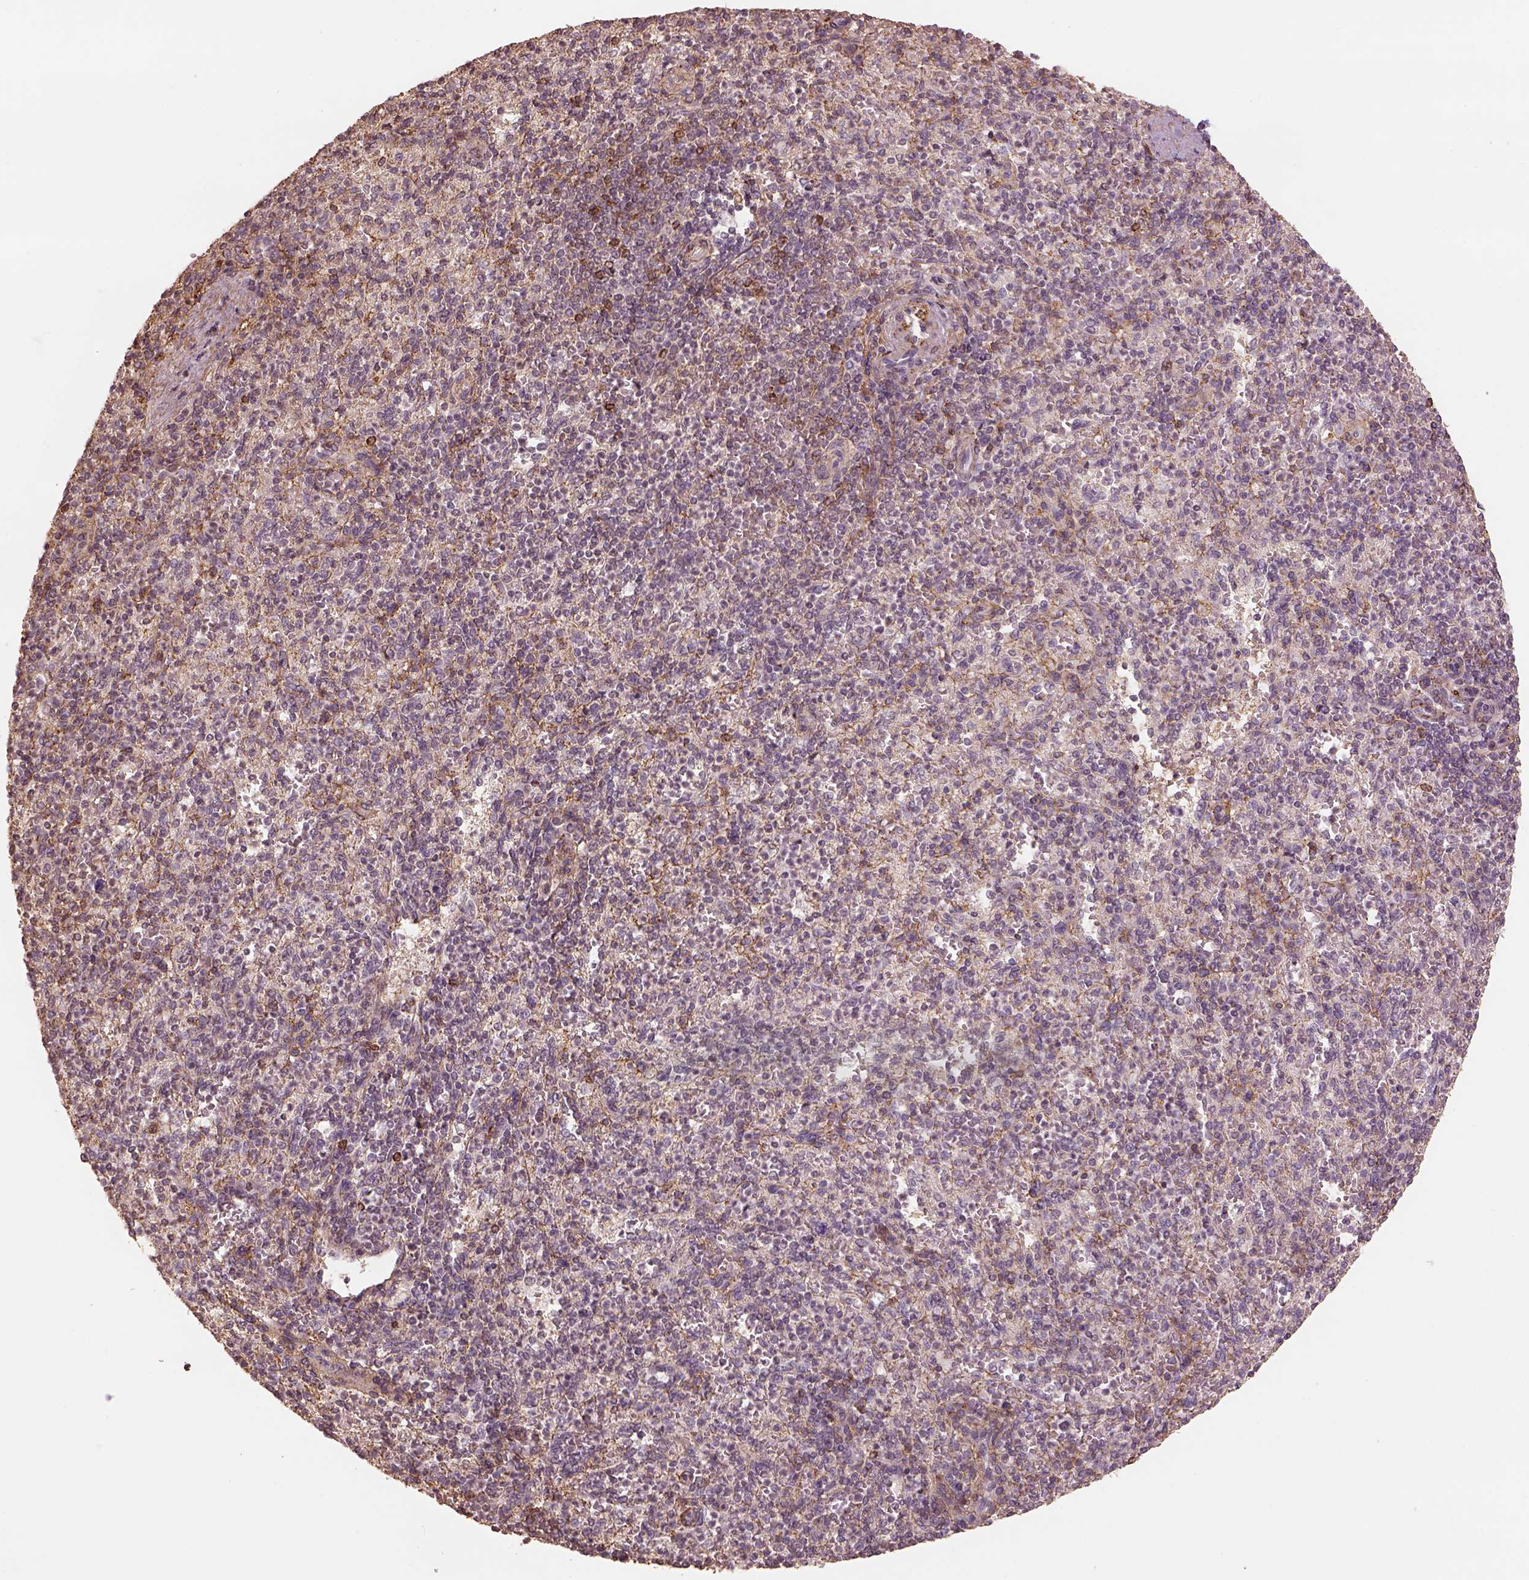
{"staining": {"intensity": "moderate", "quantity": "<25%", "location": "cytoplasmic/membranous"}, "tissue": "spleen", "cell_type": "Cells in red pulp", "image_type": "normal", "snomed": [{"axis": "morphology", "description": "Normal tissue, NOS"}, {"axis": "topography", "description": "Spleen"}], "caption": "Protein staining reveals moderate cytoplasmic/membranous expression in approximately <25% of cells in red pulp in unremarkable spleen.", "gene": "LIN7A", "patient": {"sex": "female", "age": 74}}